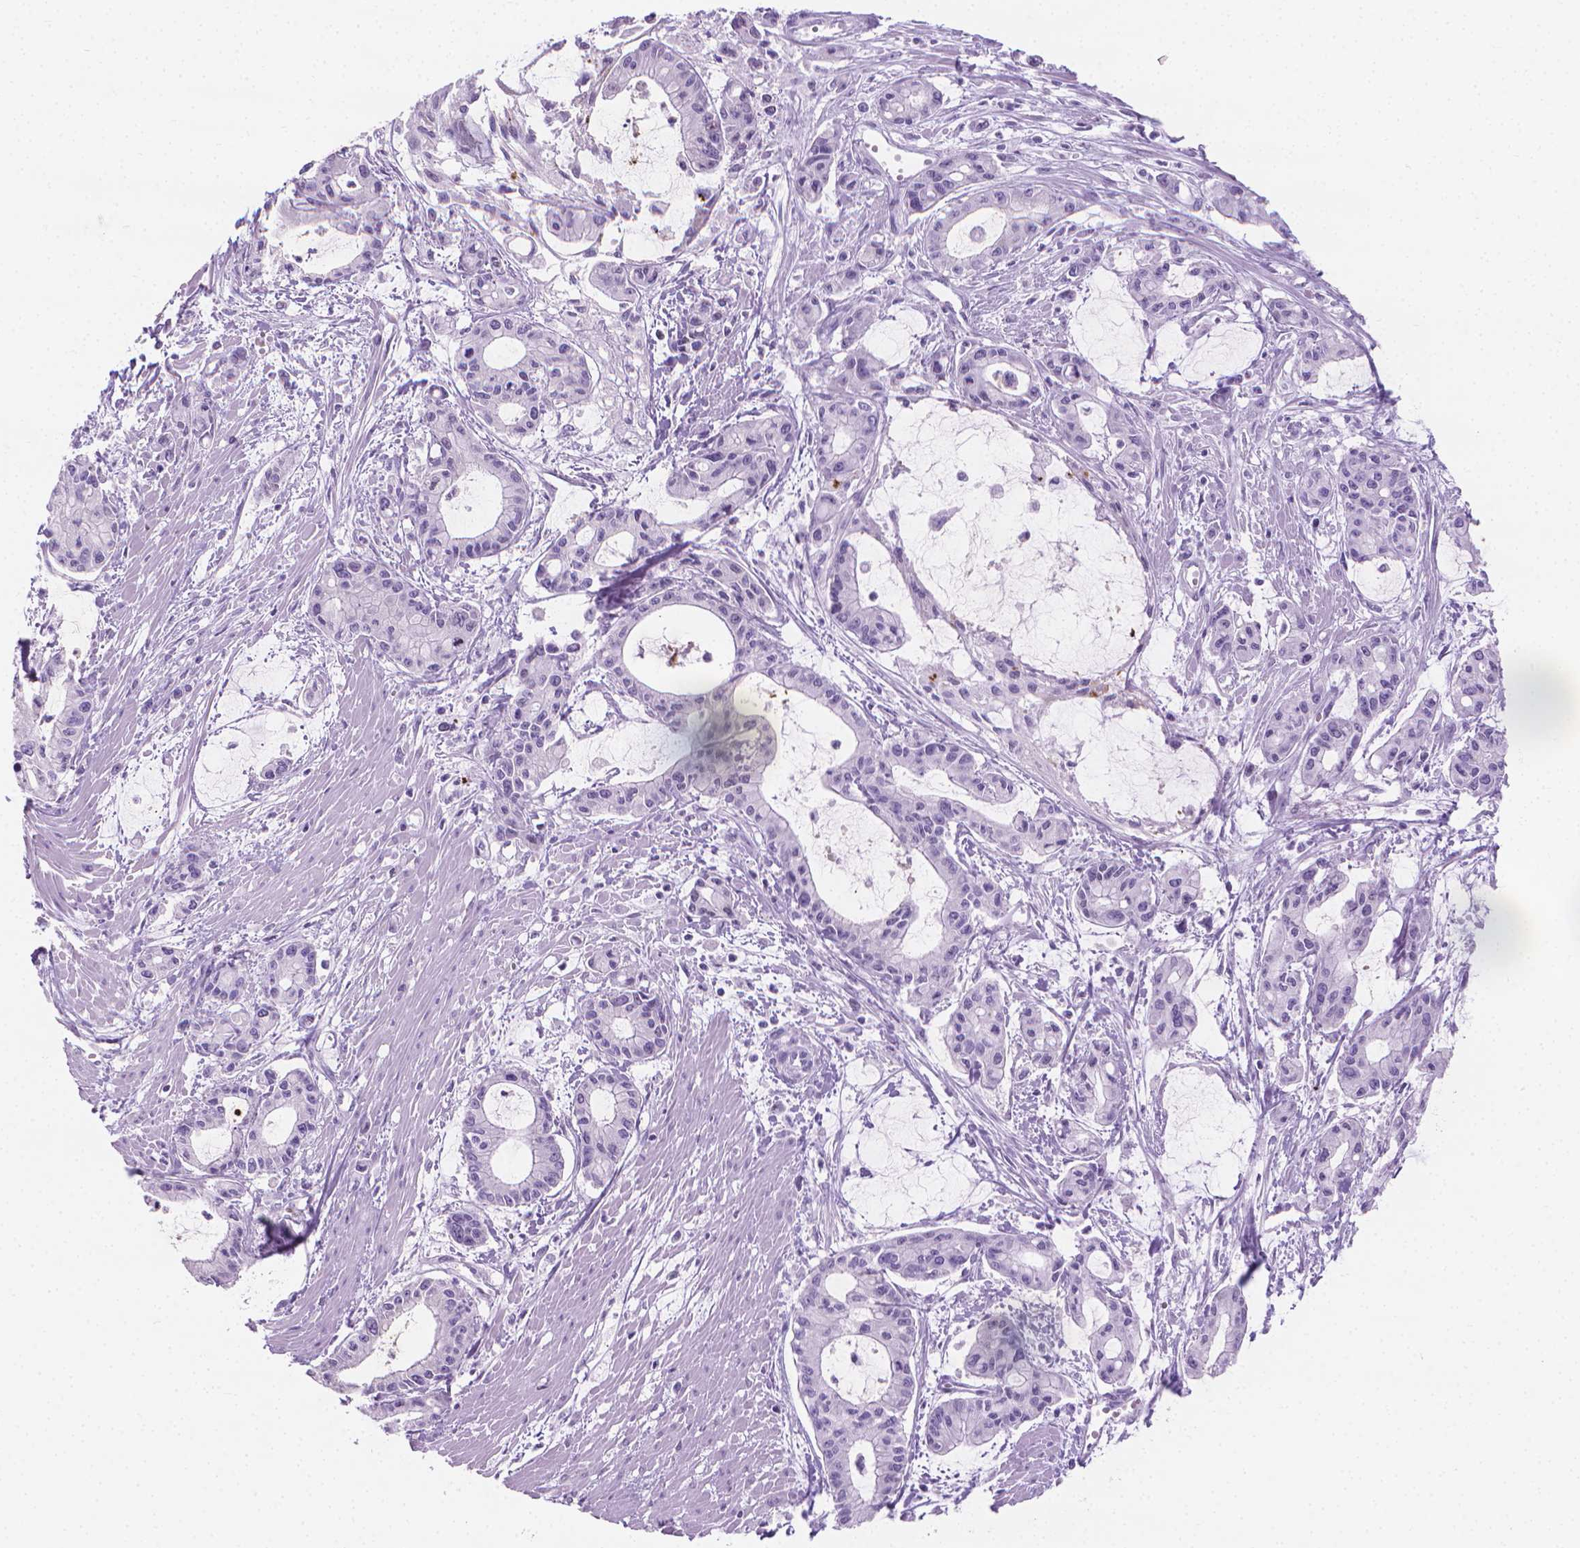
{"staining": {"intensity": "negative", "quantity": "none", "location": "none"}, "tissue": "pancreatic cancer", "cell_type": "Tumor cells", "image_type": "cancer", "snomed": [{"axis": "morphology", "description": "Adenocarcinoma, NOS"}, {"axis": "topography", "description": "Pancreas"}], "caption": "IHC histopathology image of neoplastic tissue: pancreatic cancer (adenocarcinoma) stained with DAB displays no significant protein positivity in tumor cells. (DAB IHC visualized using brightfield microscopy, high magnification).", "gene": "CFAP52", "patient": {"sex": "male", "age": 48}}